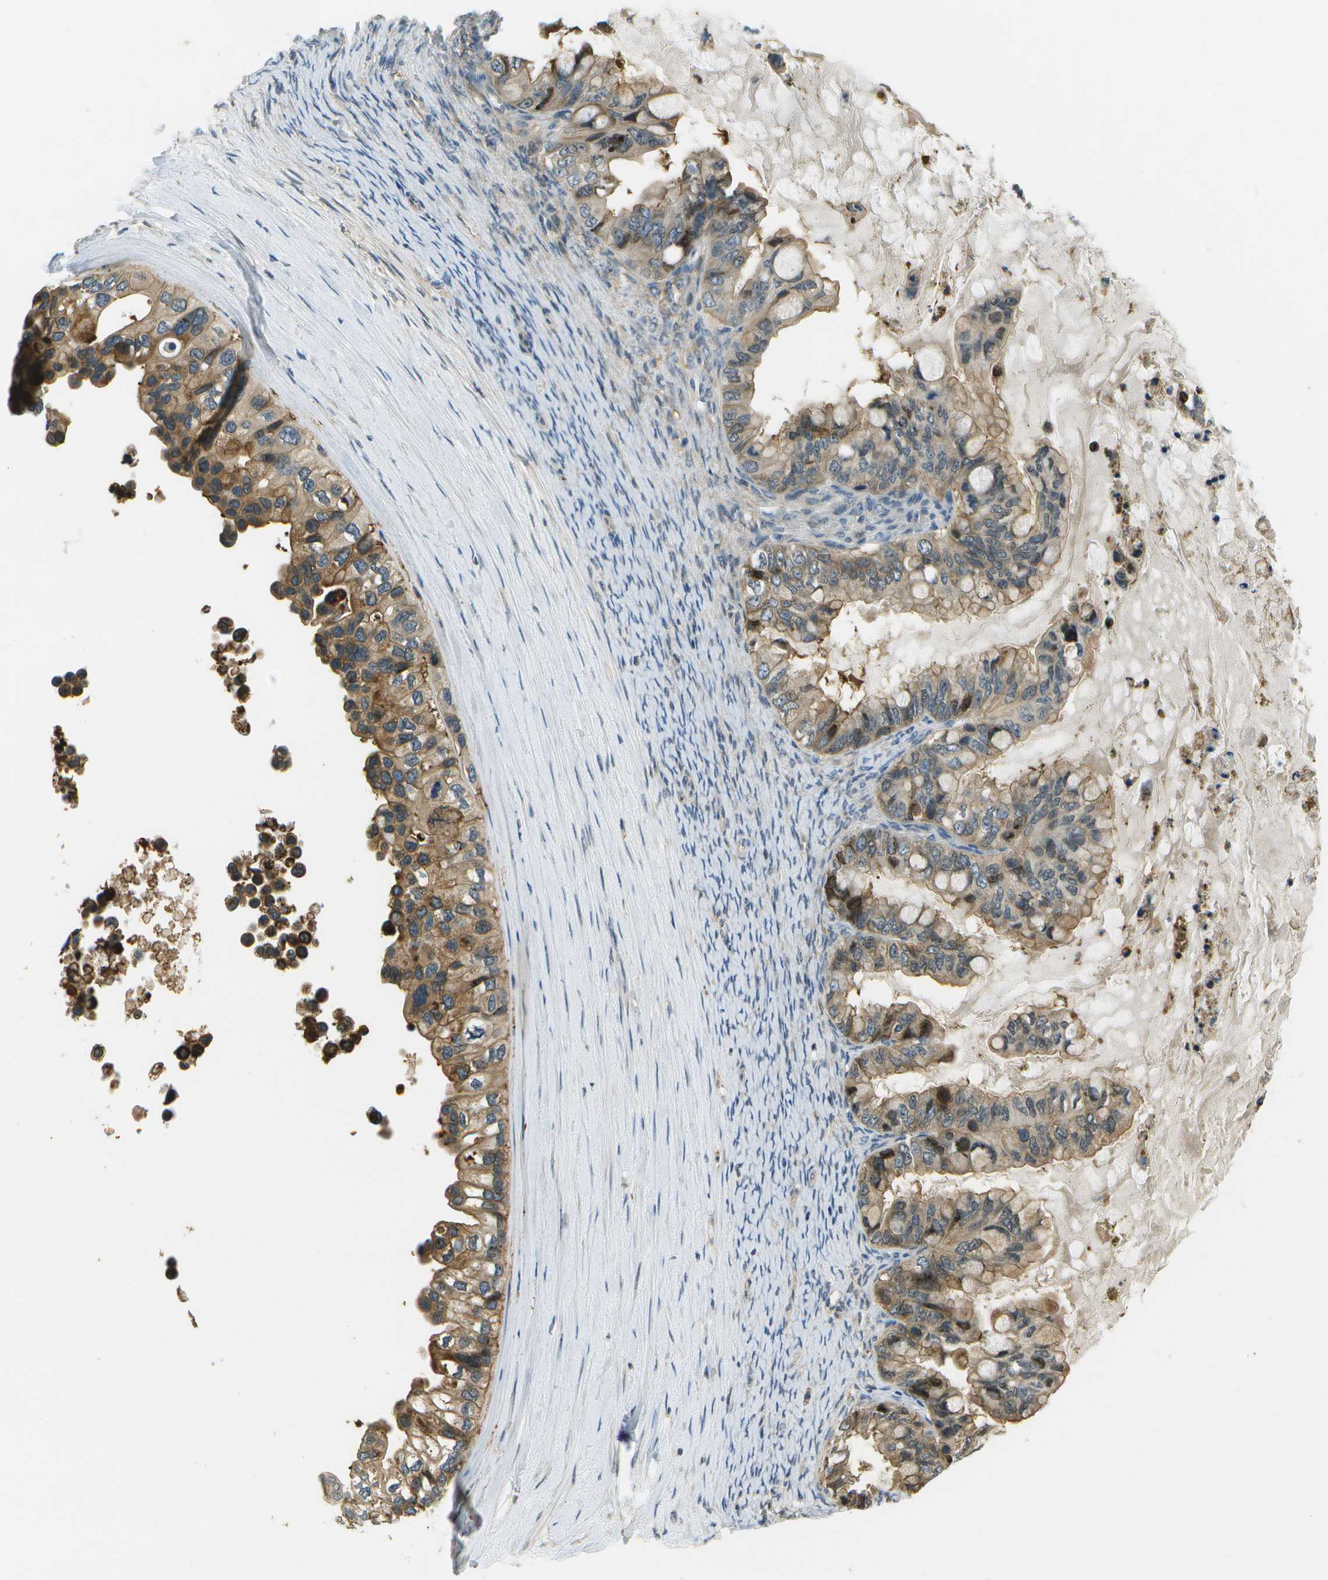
{"staining": {"intensity": "moderate", "quantity": ">75%", "location": "cytoplasmic/membranous"}, "tissue": "ovarian cancer", "cell_type": "Tumor cells", "image_type": "cancer", "snomed": [{"axis": "morphology", "description": "Cystadenocarcinoma, mucinous, NOS"}, {"axis": "topography", "description": "Ovary"}], "caption": "Immunohistochemistry micrograph of ovarian mucinous cystadenocarcinoma stained for a protein (brown), which exhibits medium levels of moderate cytoplasmic/membranous staining in about >75% of tumor cells.", "gene": "LRRC66", "patient": {"sex": "female", "age": 80}}